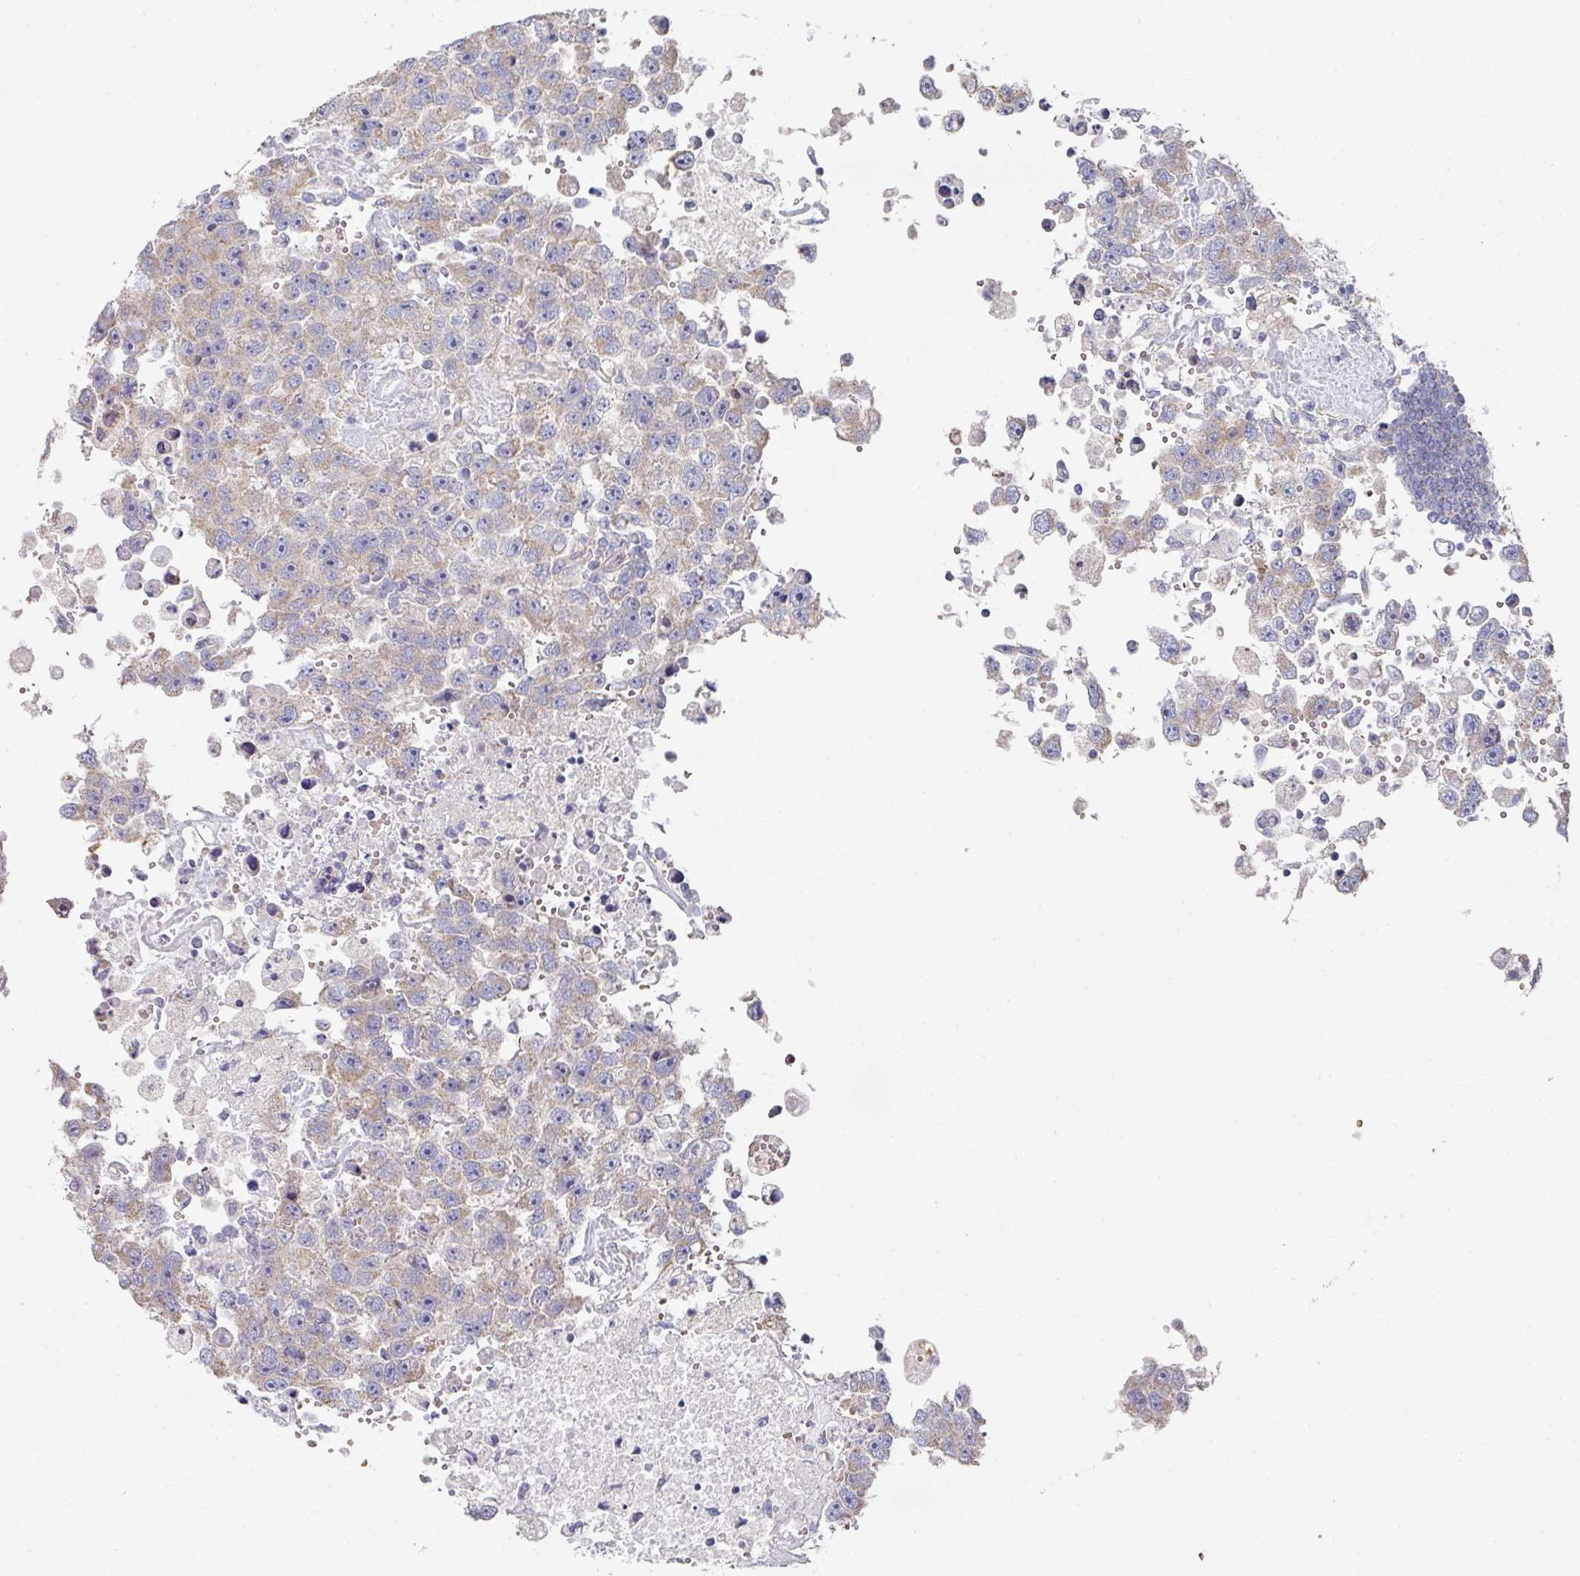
{"staining": {"intensity": "weak", "quantity": ">75%", "location": "cytoplasmic/membranous"}, "tissue": "testis cancer", "cell_type": "Tumor cells", "image_type": "cancer", "snomed": [{"axis": "morphology", "description": "Carcinoma, Embryonal, NOS"}, {"axis": "topography", "description": "Testis"}], "caption": "Testis embryonal carcinoma stained with a protein marker exhibits weak staining in tumor cells.", "gene": "PYROXD2", "patient": {"sex": "male", "age": 83}}